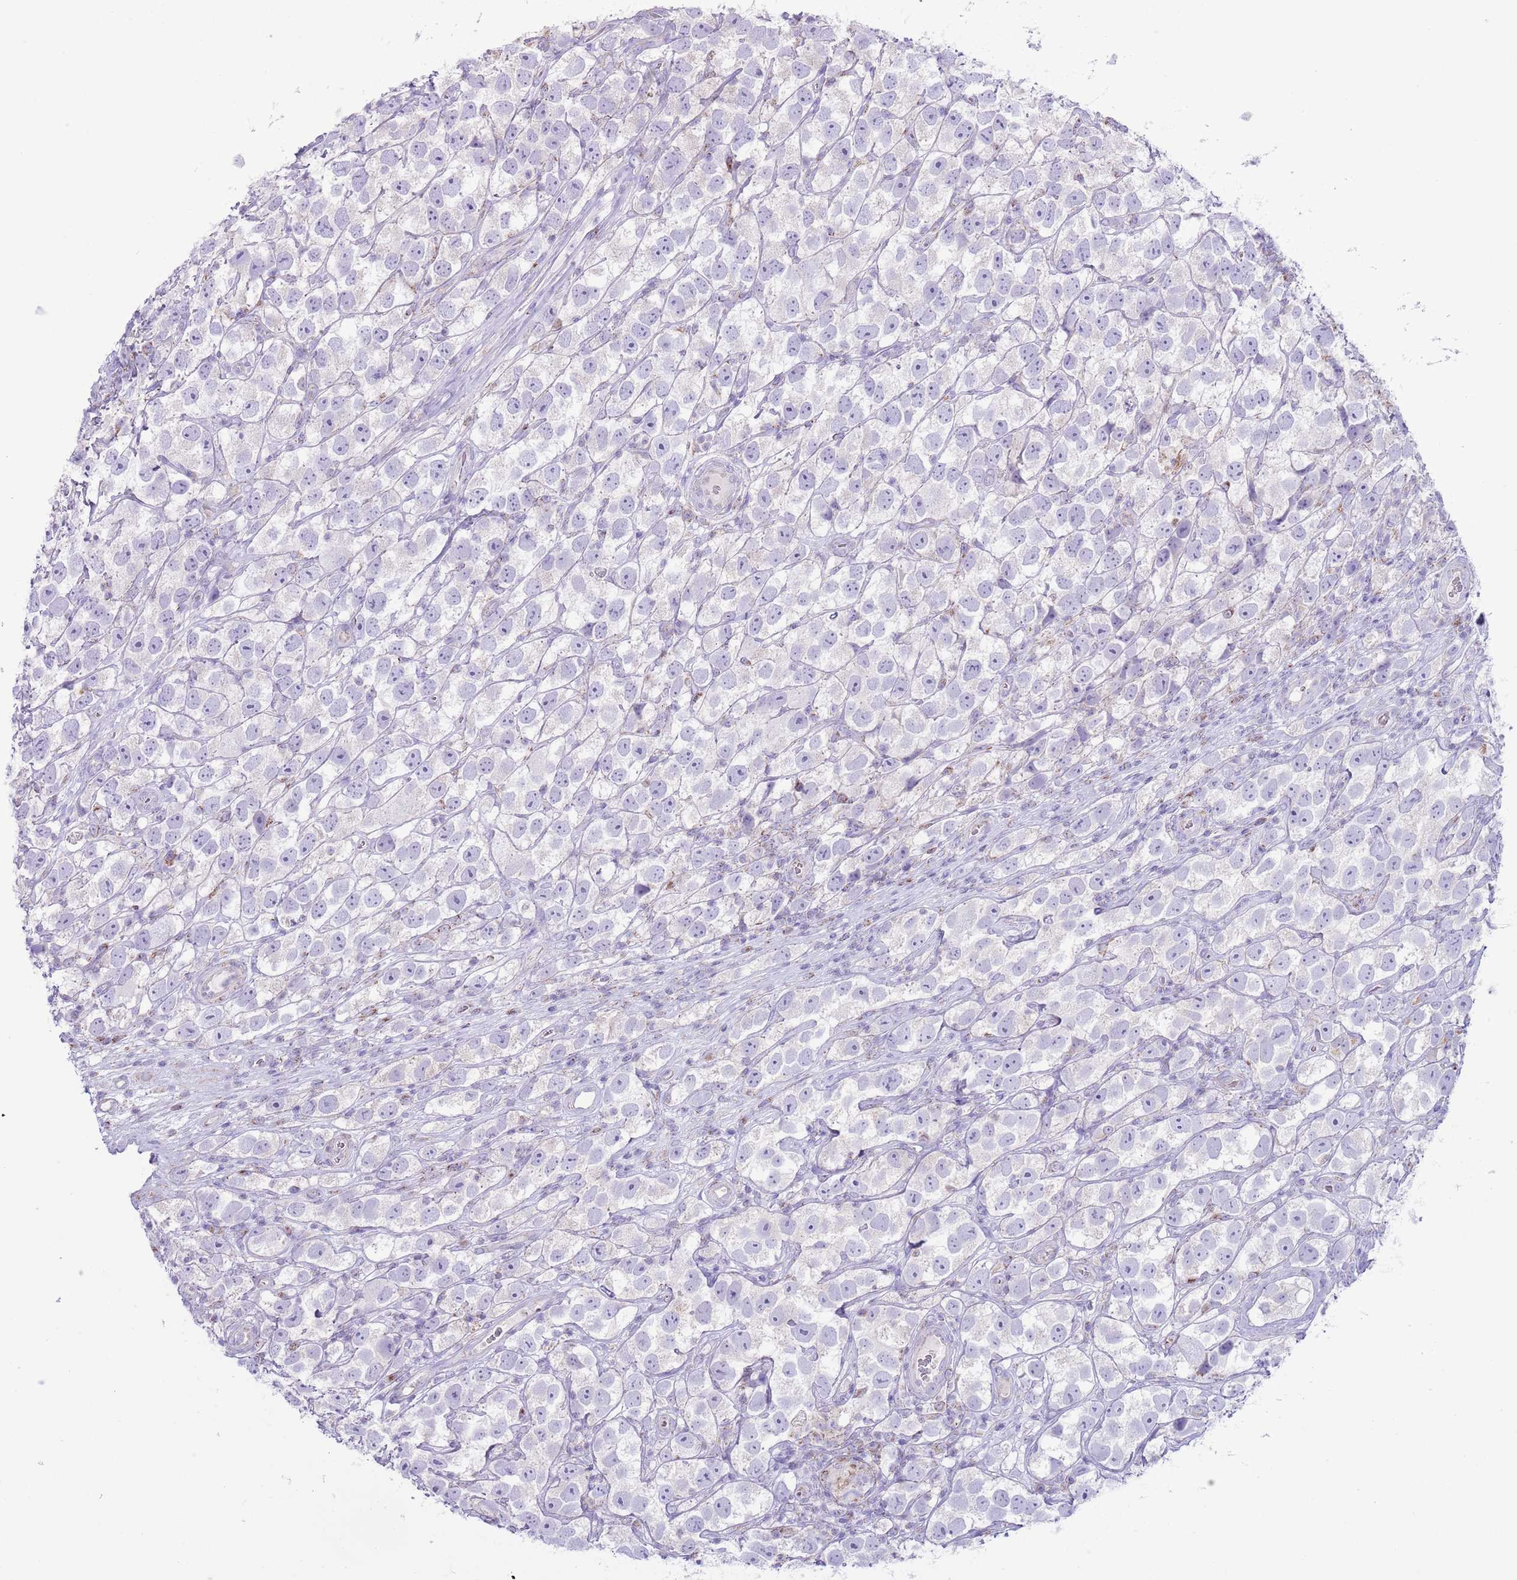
{"staining": {"intensity": "negative", "quantity": "none", "location": "none"}, "tissue": "testis cancer", "cell_type": "Tumor cells", "image_type": "cancer", "snomed": [{"axis": "morphology", "description": "Seminoma, NOS"}, {"axis": "topography", "description": "Testis"}], "caption": "Immunohistochemistry of seminoma (testis) exhibits no staining in tumor cells. (Stains: DAB (3,3'-diaminobenzidine) IHC with hematoxylin counter stain, Microscopy: brightfield microscopy at high magnification).", "gene": "ATP6V1B1", "patient": {"sex": "male", "age": 26}}